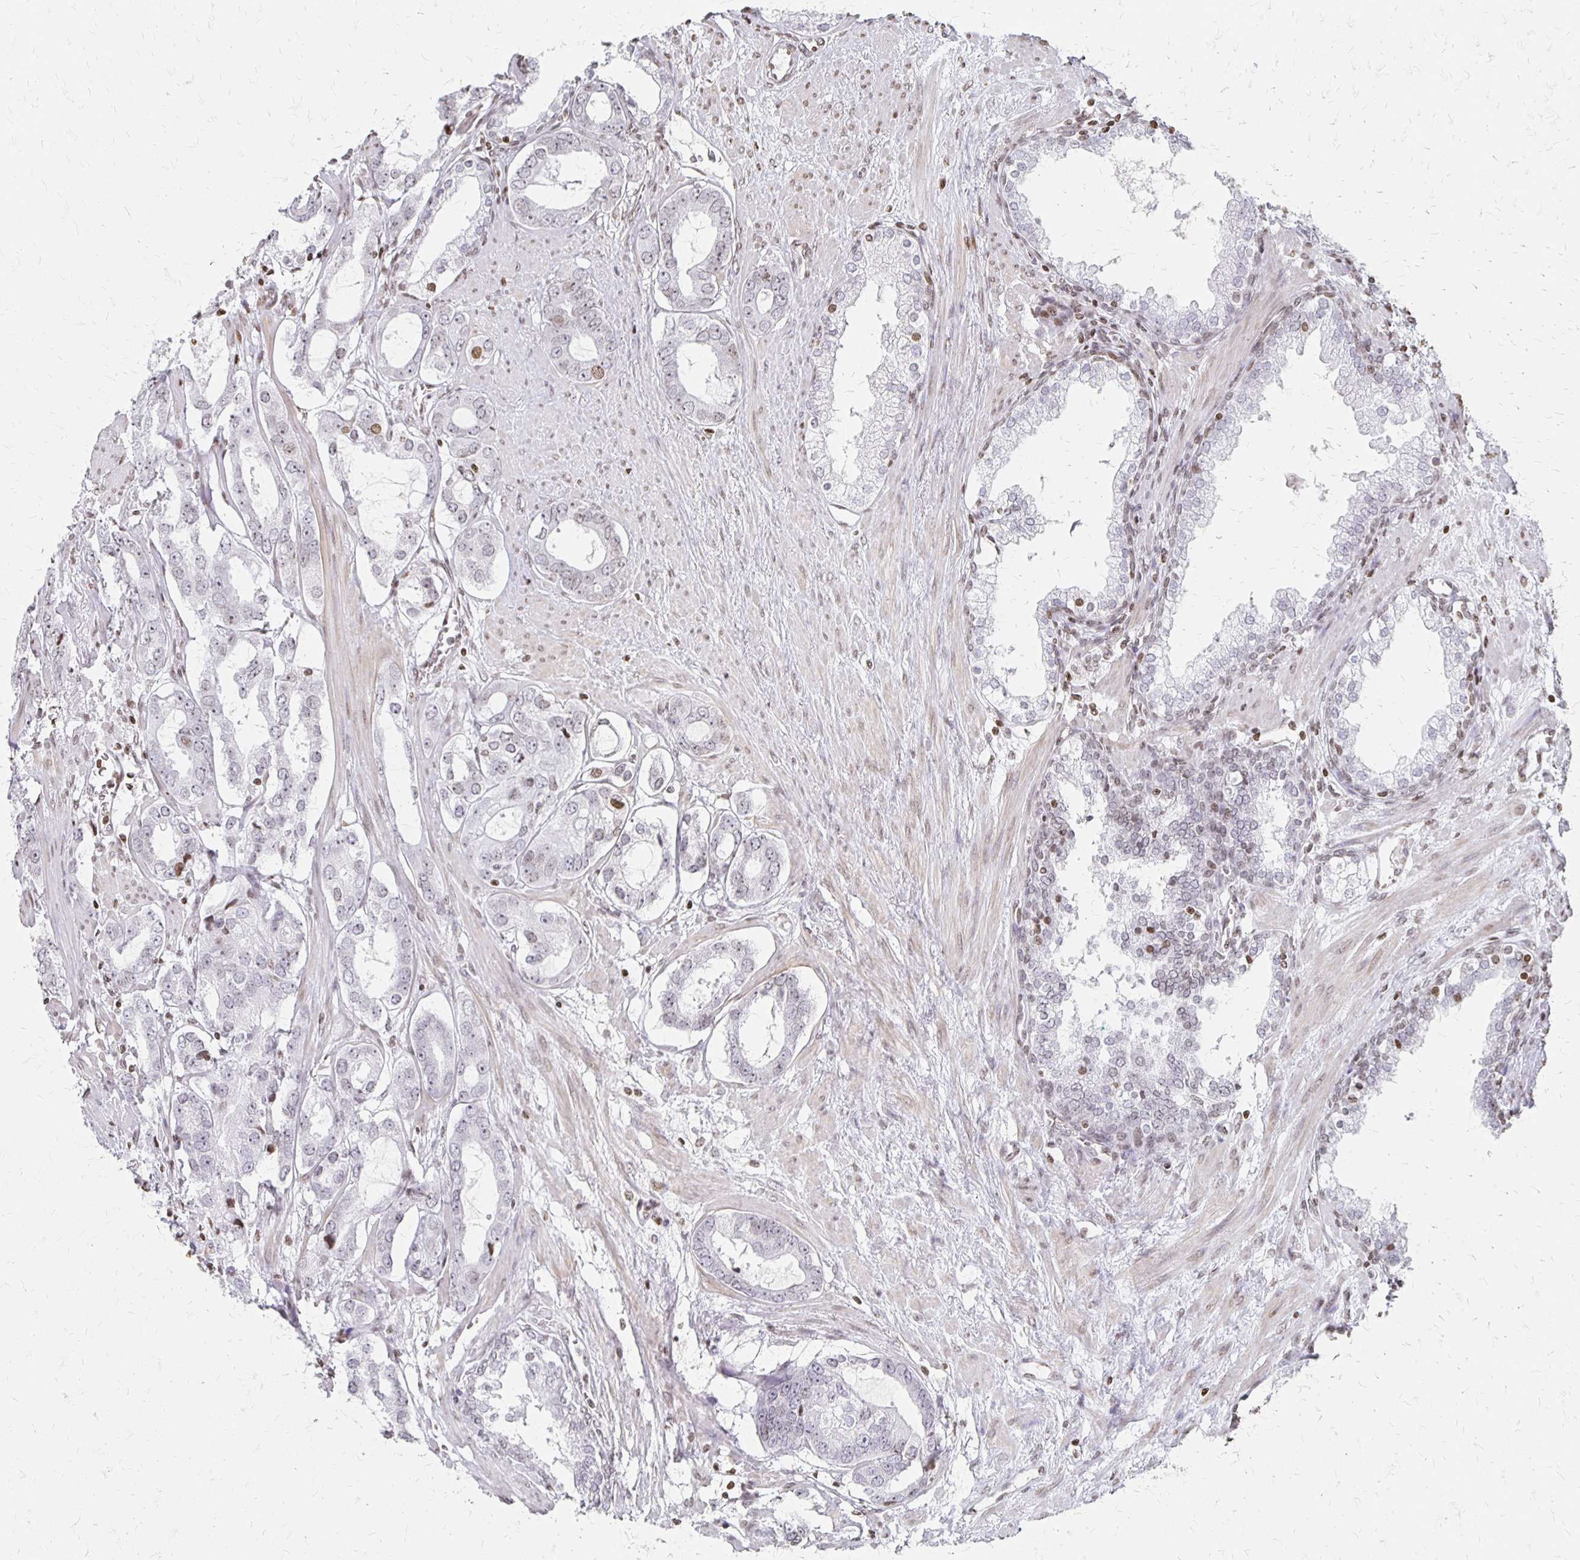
{"staining": {"intensity": "negative", "quantity": "none", "location": "none"}, "tissue": "prostate cancer", "cell_type": "Tumor cells", "image_type": "cancer", "snomed": [{"axis": "morphology", "description": "Adenocarcinoma, High grade"}, {"axis": "topography", "description": "Prostate"}], "caption": "IHC micrograph of neoplastic tissue: prostate cancer (adenocarcinoma (high-grade)) stained with DAB (3,3'-diaminobenzidine) reveals no significant protein staining in tumor cells. The staining was performed using DAB (3,3'-diaminobenzidine) to visualize the protein expression in brown, while the nuclei were stained in blue with hematoxylin (Magnification: 20x).", "gene": "ZNF280C", "patient": {"sex": "male", "age": 75}}